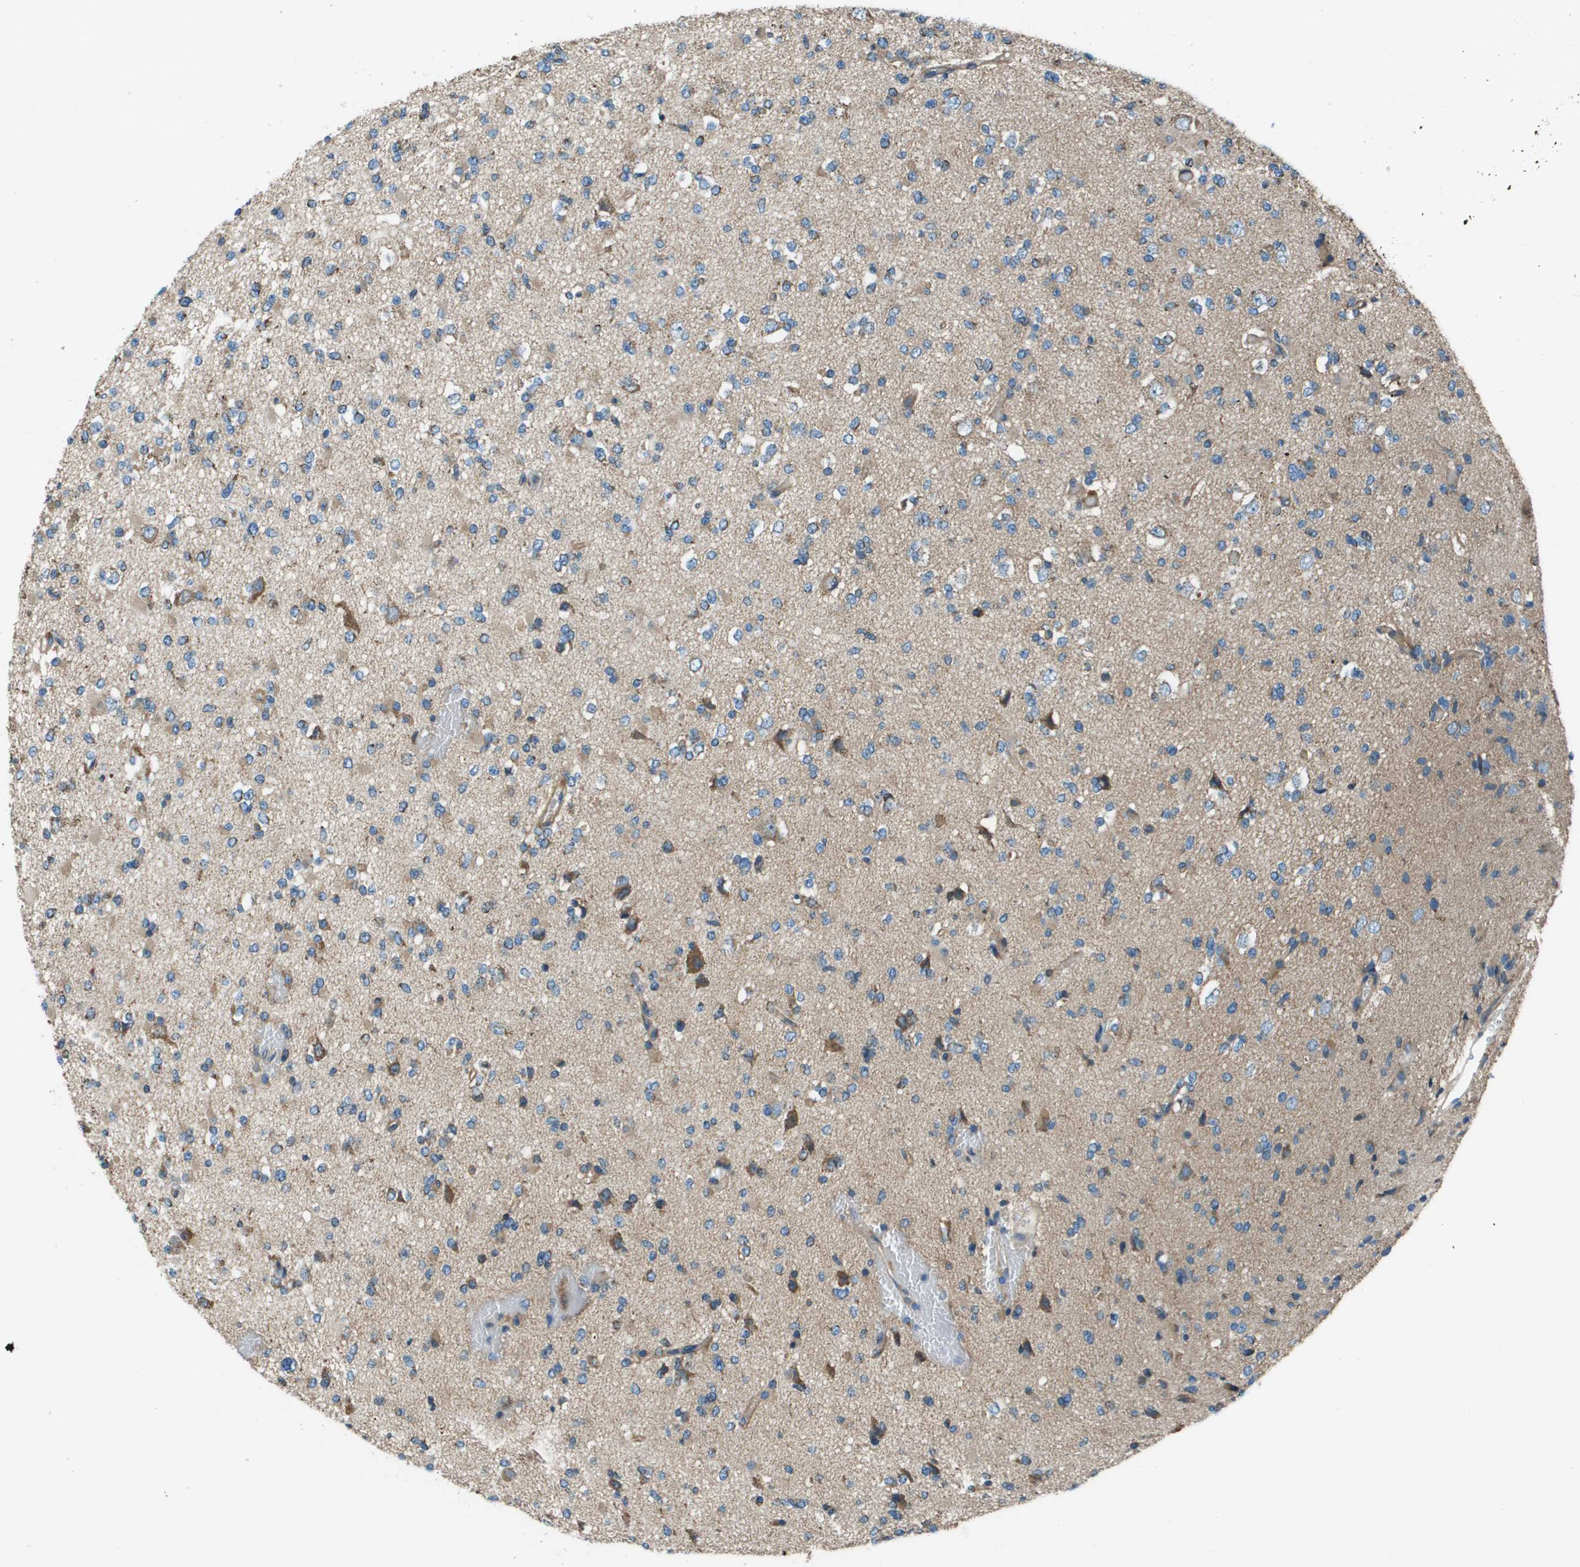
{"staining": {"intensity": "weak", "quantity": ">75%", "location": "cytoplasmic/membranous"}, "tissue": "glioma", "cell_type": "Tumor cells", "image_type": "cancer", "snomed": [{"axis": "morphology", "description": "Glioma, malignant, Low grade"}, {"axis": "topography", "description": "Brain"}], "caption": "Glioma stained with immunohistochemistry exhibits weak cytoplasmic/membranous staining in about >75% of tumor cells.", "gene": "TMEM51", "patient": {"sex": "female", "age": 22}}